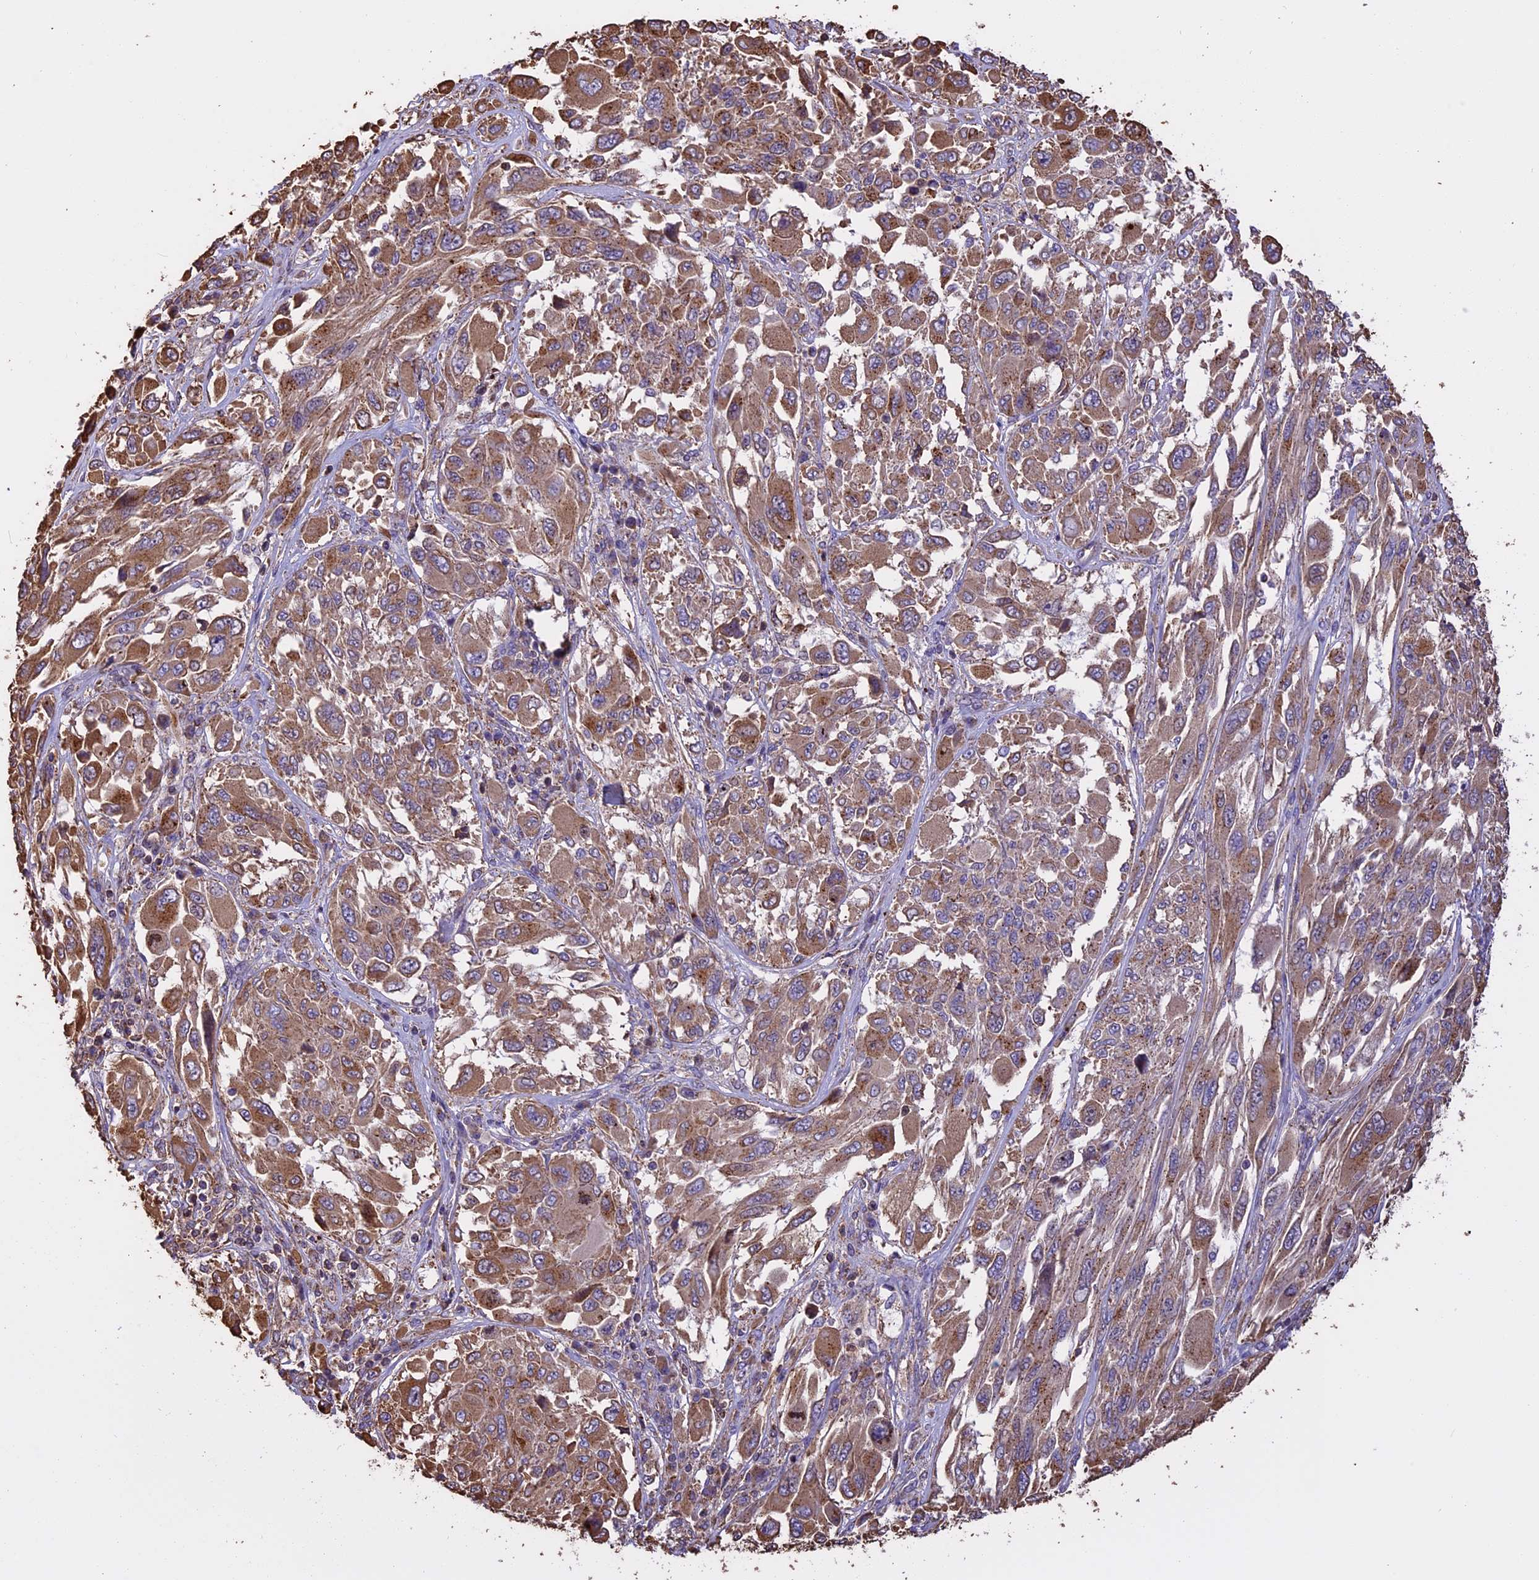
{"staining": {"intensity": "moderate", "quantity": ">75%", "location": "cytoplasmic/membranous"}, "tissue": "melanoma", "cell_type": "Tumor cells", "image_type": "cancer", "snomed": [{"axis": "morphology", "description": "Malignant melanoma, NOS"}, {"axis": "topography", "description": "Skin"}], "caption": "About >75% of tumor cells in human melanoma display moderate cytoplasmic/membranous protein positivity as visualized by brown immunohistochemical staining.", "gene": "CHMP2A", "patient": {"sex": "female", "age": 91}}